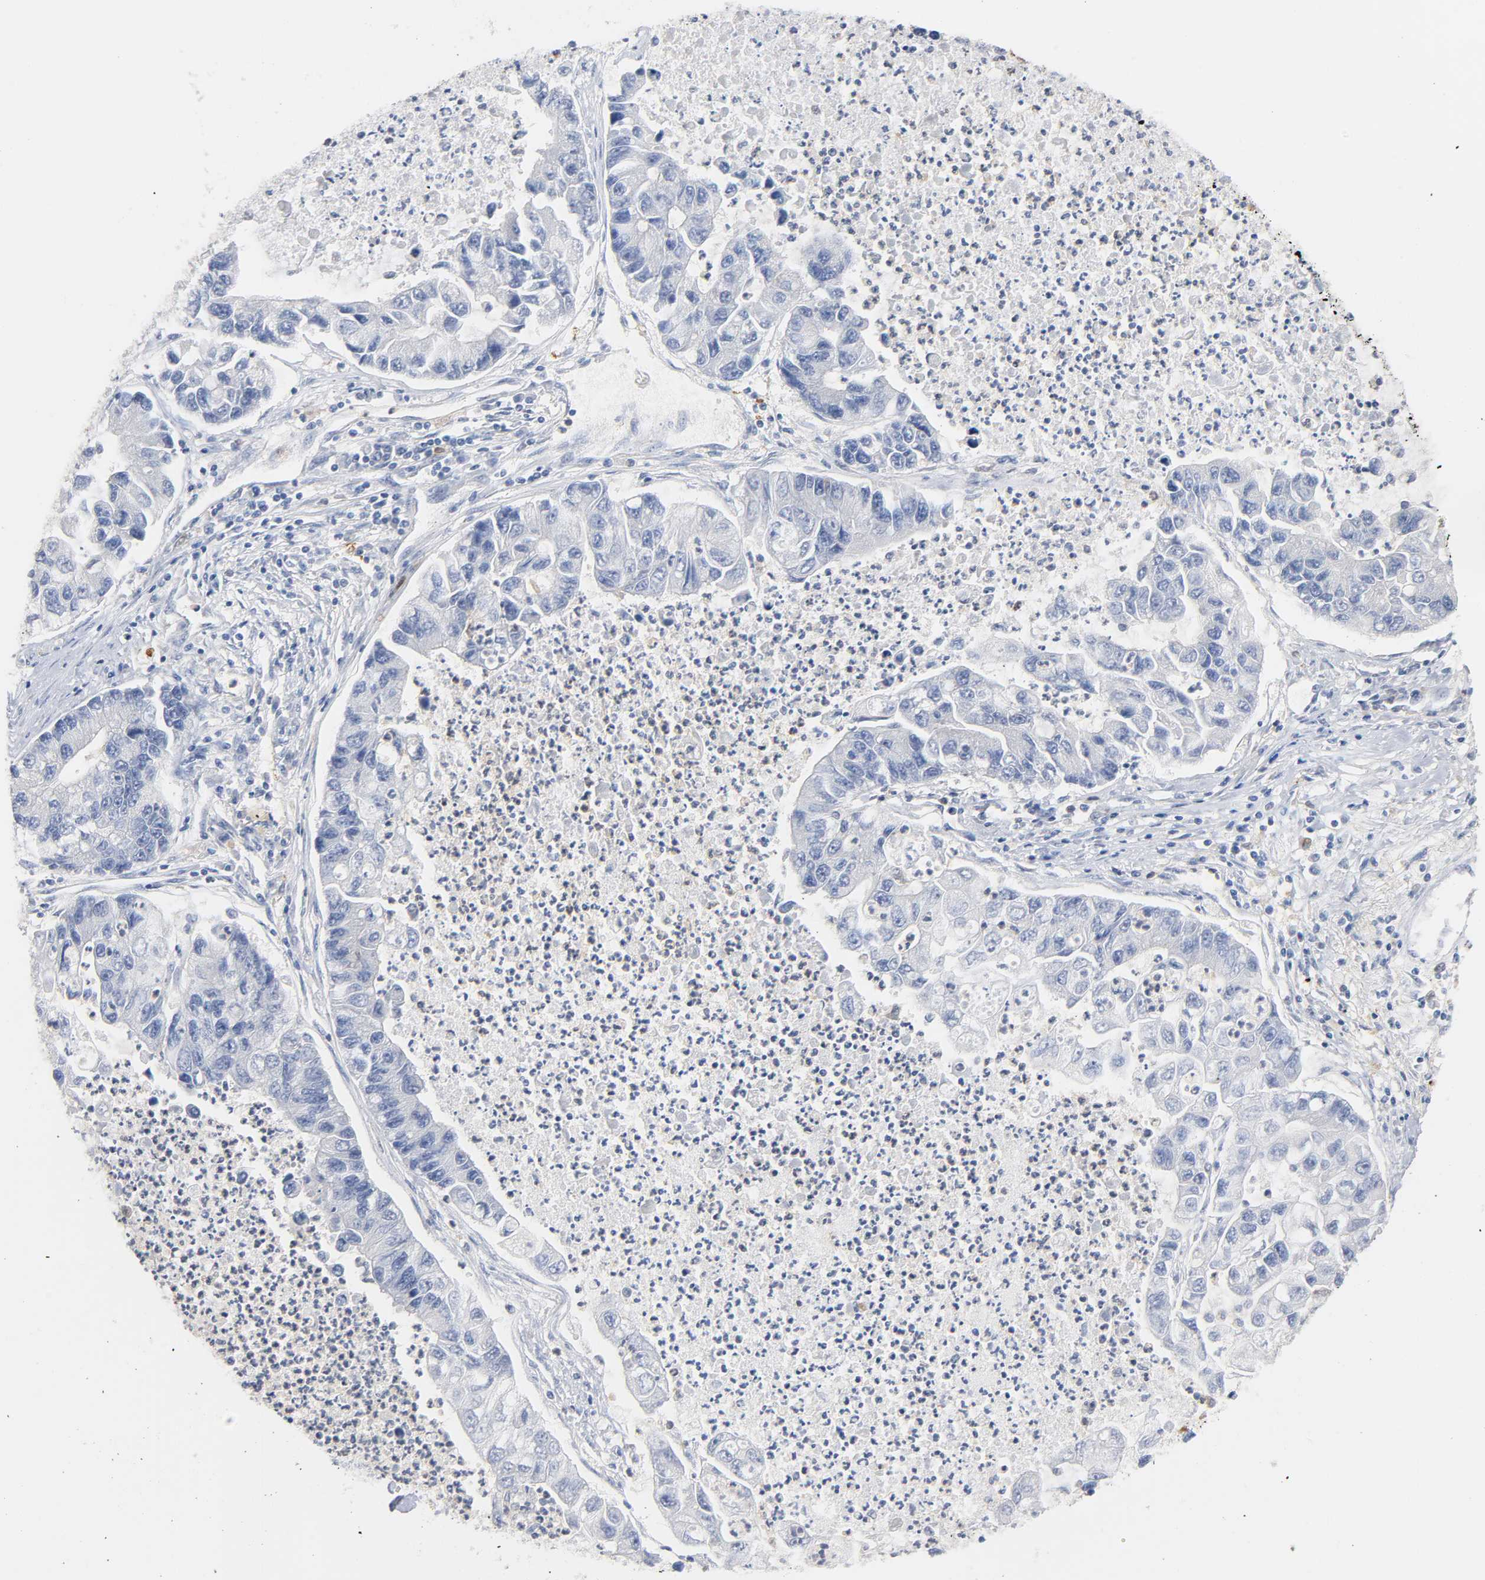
{"staining": {"intensity": "negative", "quantity": "none", "location": "none"}, "tissue": "lung cancer", "cell_type": "Tumor cells", "image_type": "cancer", "snomed": [{"axis": "morphology", "description": "Adenocarcinoma, NOS"}, {"axis": "topography", "description": "Lung"}], "caption": "The micrograph shows no staining of tumor cells in lung cancer. (DAB (3,3'-diaminobenzidine) IHC with hematoxylin counter stain).", "gene": "IL18", "patient": {"sex": "female", "age": 51}}